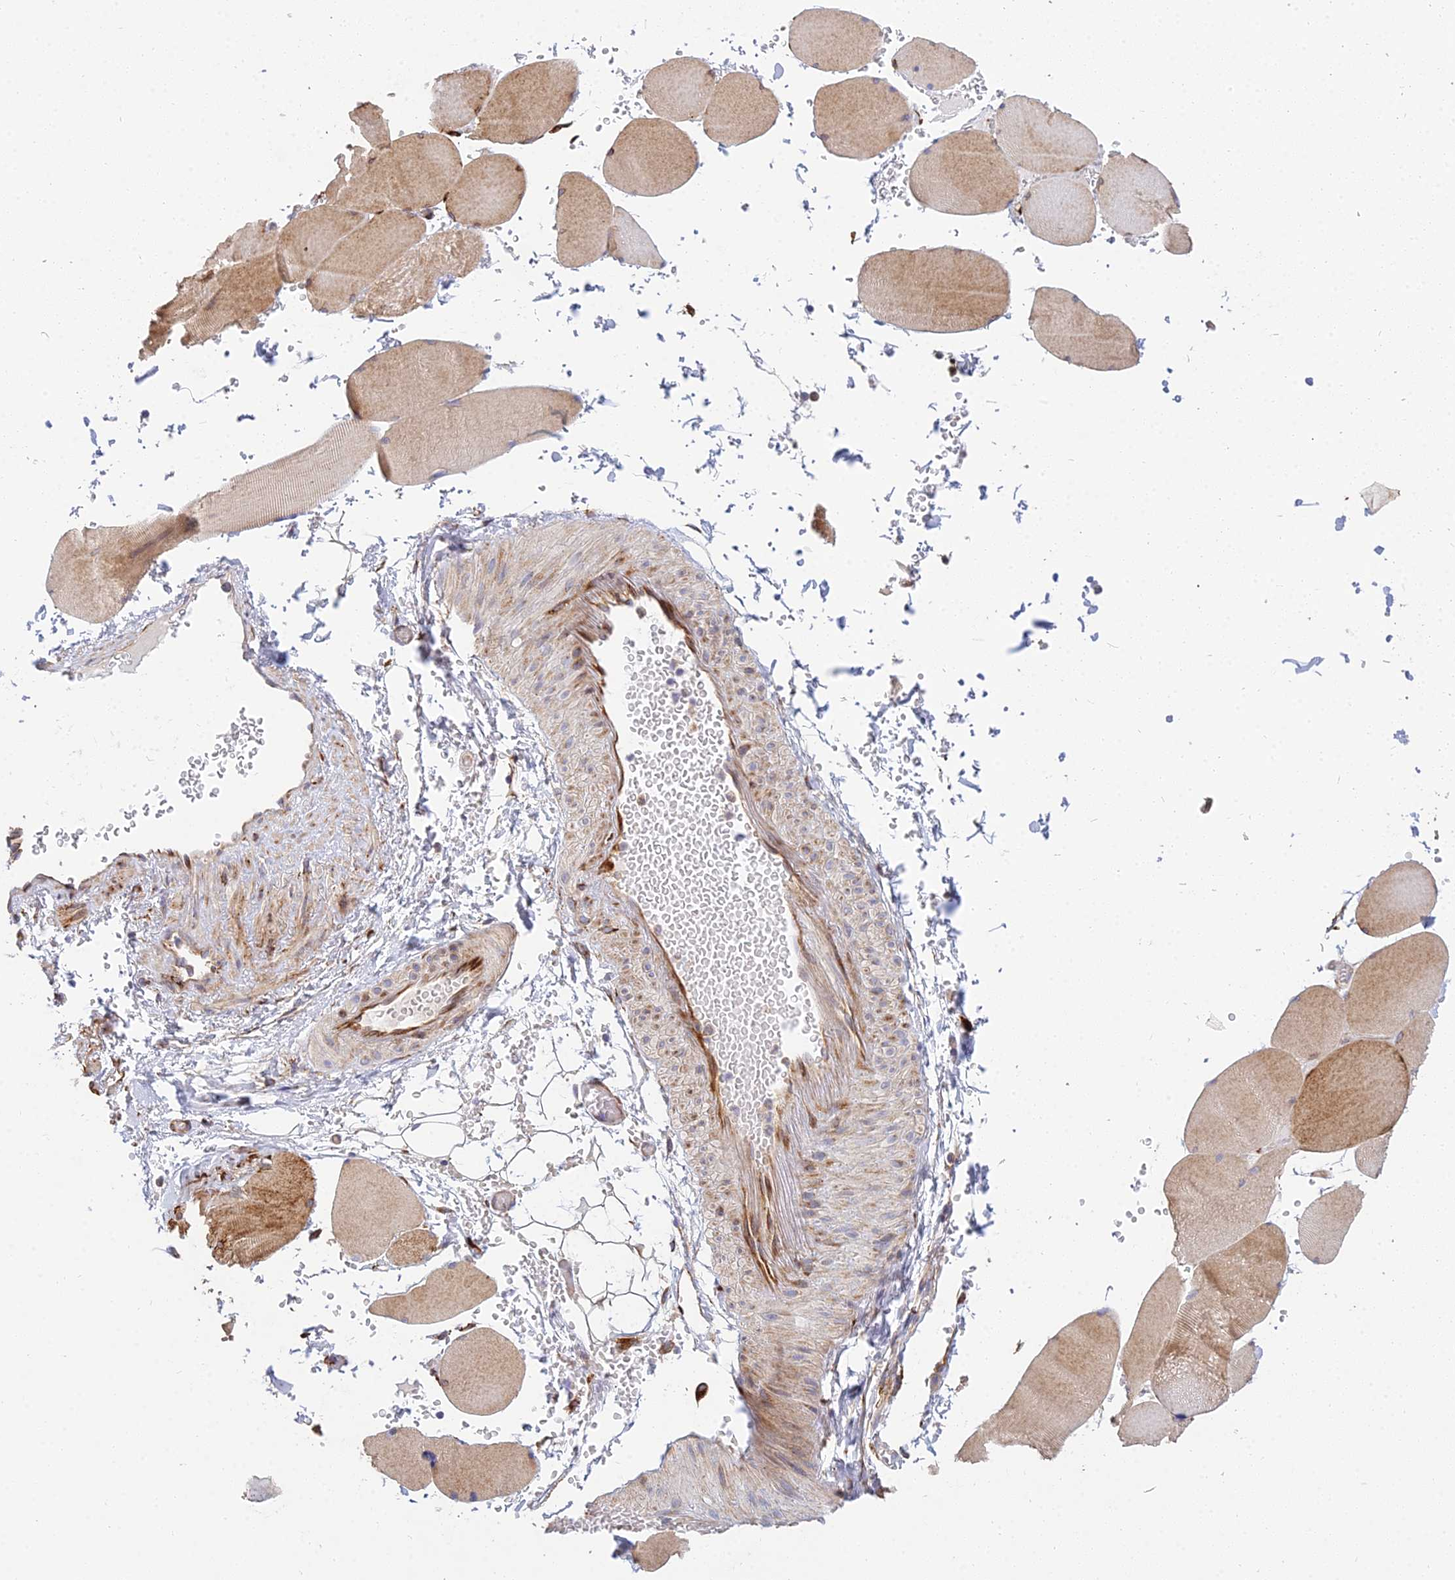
{"staining": {"intensity": "moderate", "quantity": "25%-75%", "location": "cytoplasmic/membranous"}, "tissue": "skeletal muscle", "cell_type": "Myocytes", "image_type": "normal", "snomed": [{"axis": "morphology", "description": "Normal tissue, NOS"}, {"axis": "topography", "description": "Skeletal muscle"}, {"axis": "topography", "description": "Head-Neck"}], "caption": "This is a histology image of immunohistochemistry (IHC) staining of benign skeletal muscle, which shows moderate positivity in the cytoplasmic/membranous of myocytes.", "gene": "NDUFAF7", "patient": {"sex": "male", "age": 66}}